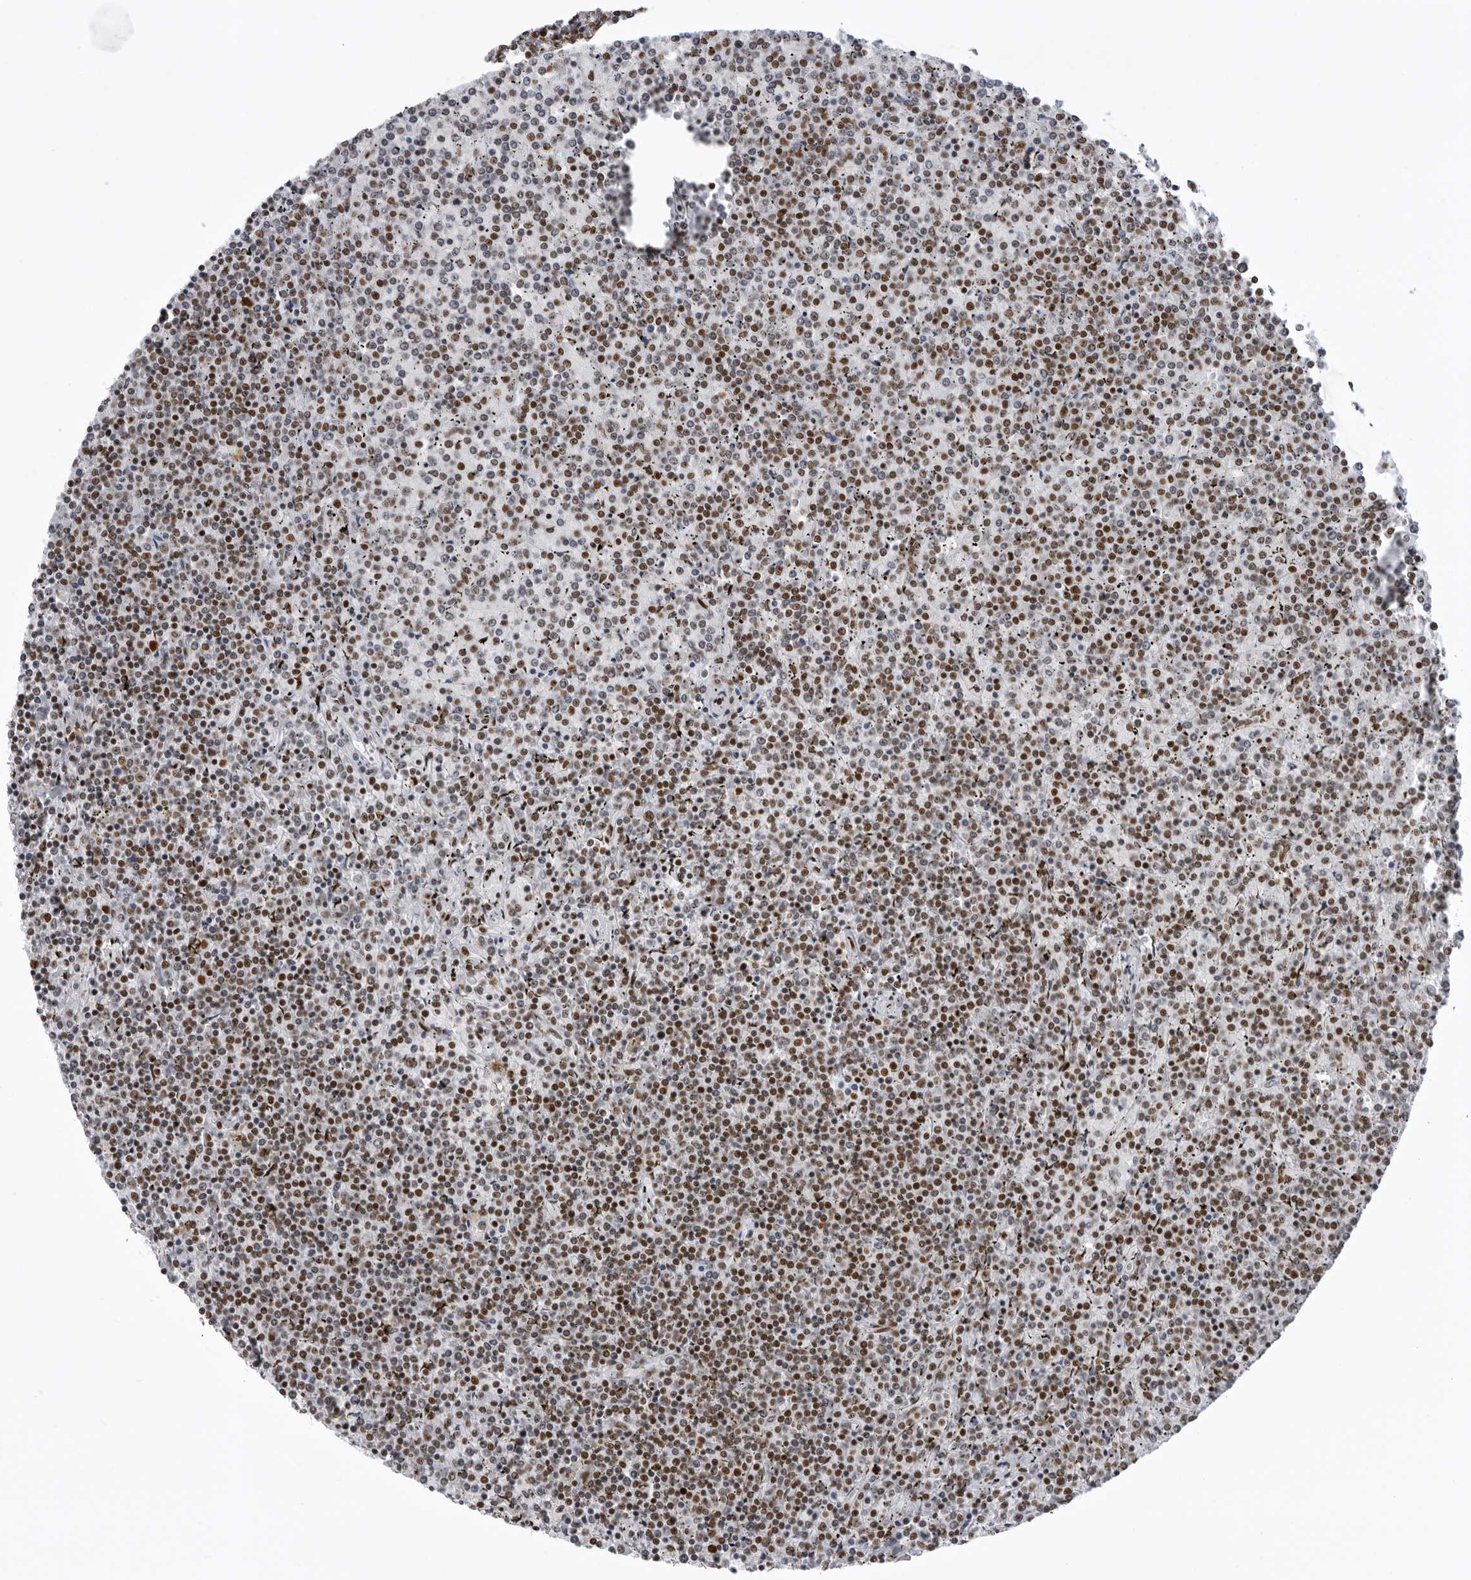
{"staining": {"intensity": "moderate", "quantity": ">75%", "location": "nuclear"}, "tissue": "lymphoma", "cell_type": "Tumor cells", "image_type": "cancer", "snomed": [{"axis": "morphology", "description": "Malignant lymphoma, non-Hodgkin's type, Low grade"}, {"axis": "topography", "description": "Spleen"}], "caption": "Malignant lymphoma, non-Hodgkin's type (low-grade) stained with immunohistochemistry (IHC) demonstrates moderate nuclear expression in about >75% of tumor cells.", "gene": "DHX9", "patient": {"sex": "female", "age": 19}}